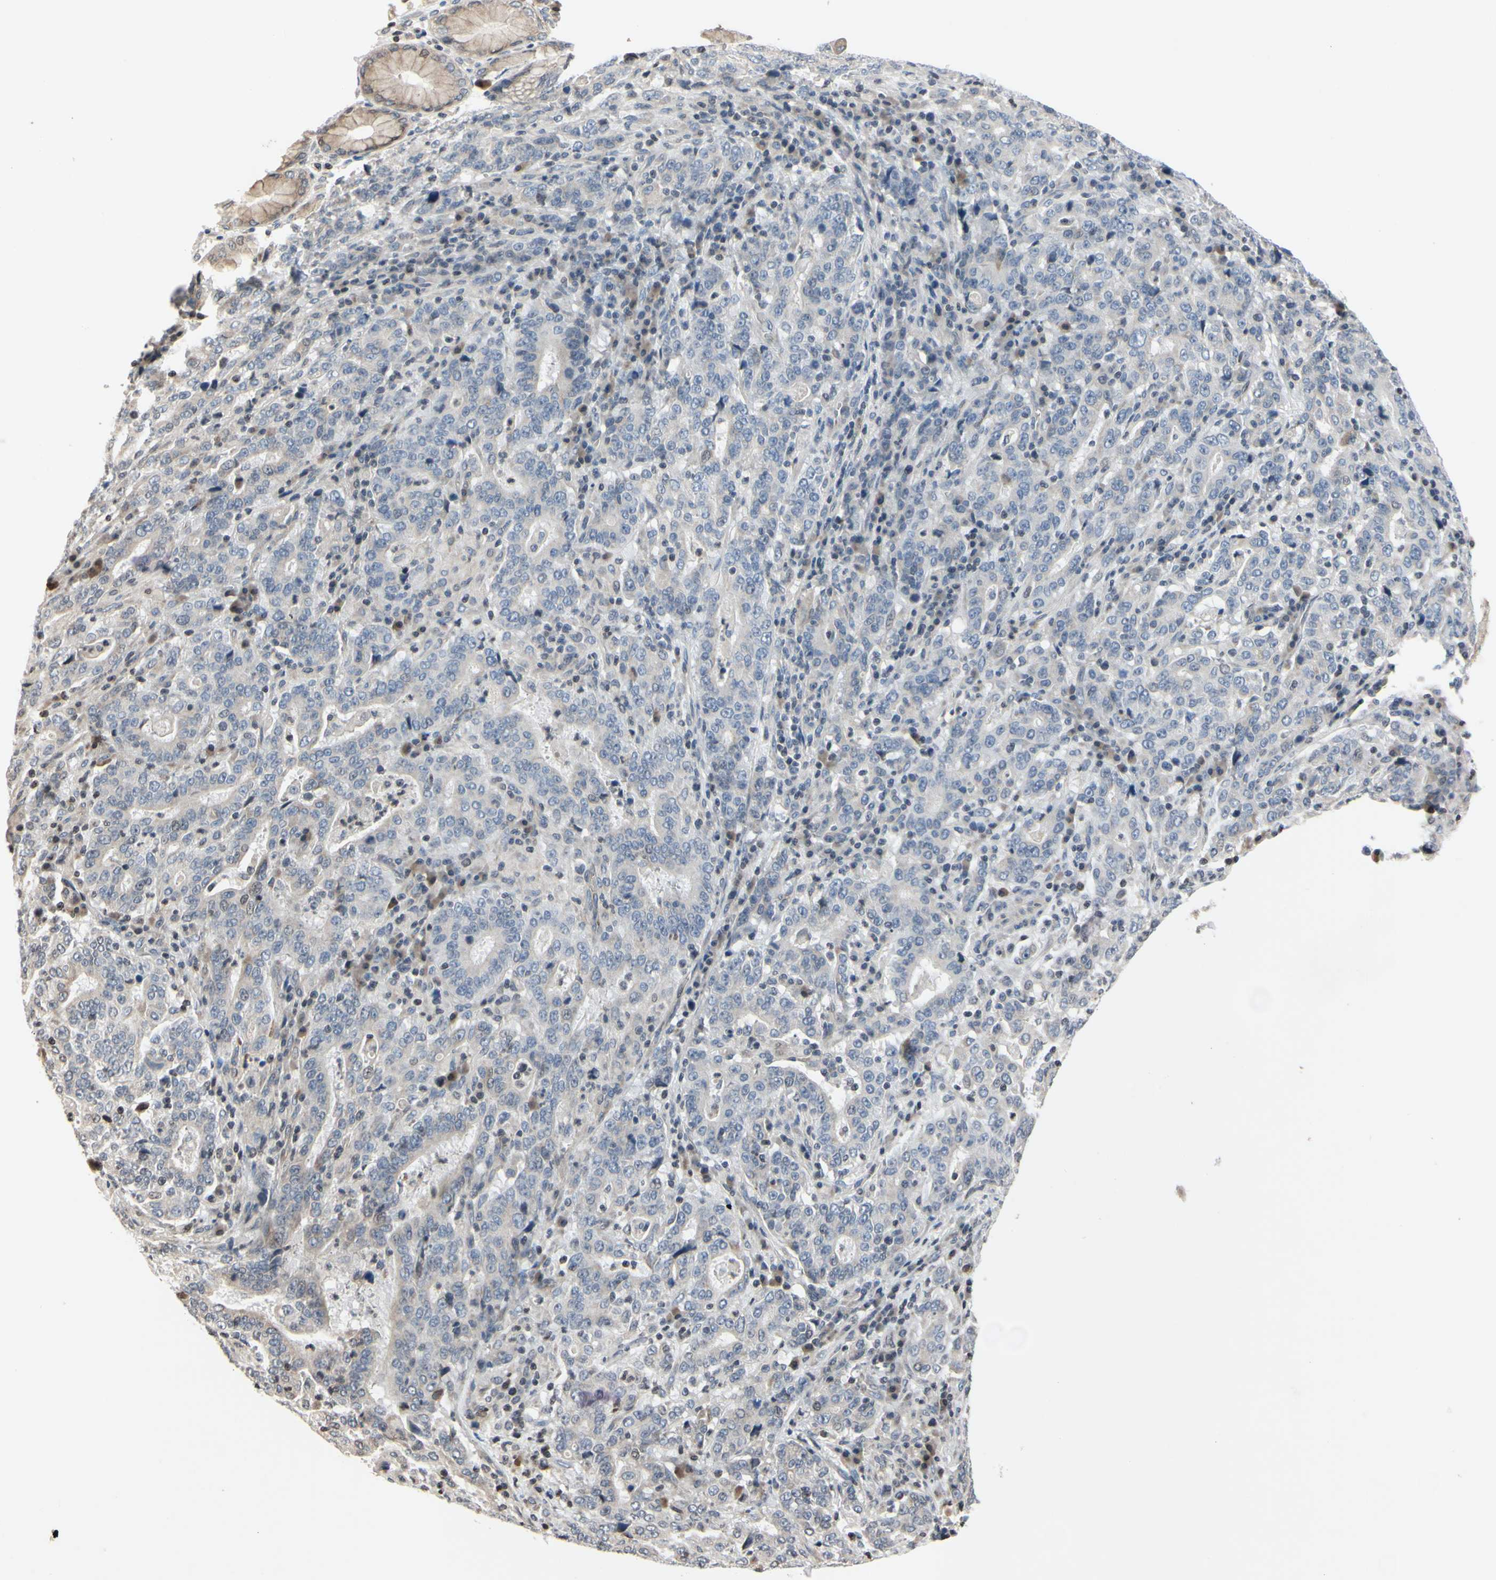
{"staining": {"intensity": "negative", "quantity": "none", "location": "none"}, "tissue": "stomach cancer", "cell_type": "Tumor cells", "image_type": "cancer", "snomed": [{"axis": "morphology", "description": "Normal tissue, NOS"}, {"axis": "morphology", "description": "Adenocarcinoma, NOS"}, {"axis": "topography", "description": "Stomach, upper"}, {"axis": "topography", "description": "Stomach"}], "caption": "DAB (3,3'-diaminobenzidine) immunohistochemical staining of human stomach cancer shows no significant positivity in tumor cells. (DAB IHC, high magnification).", "gene": "ARG1", "patient": {"sex": "male", "age": 59}}